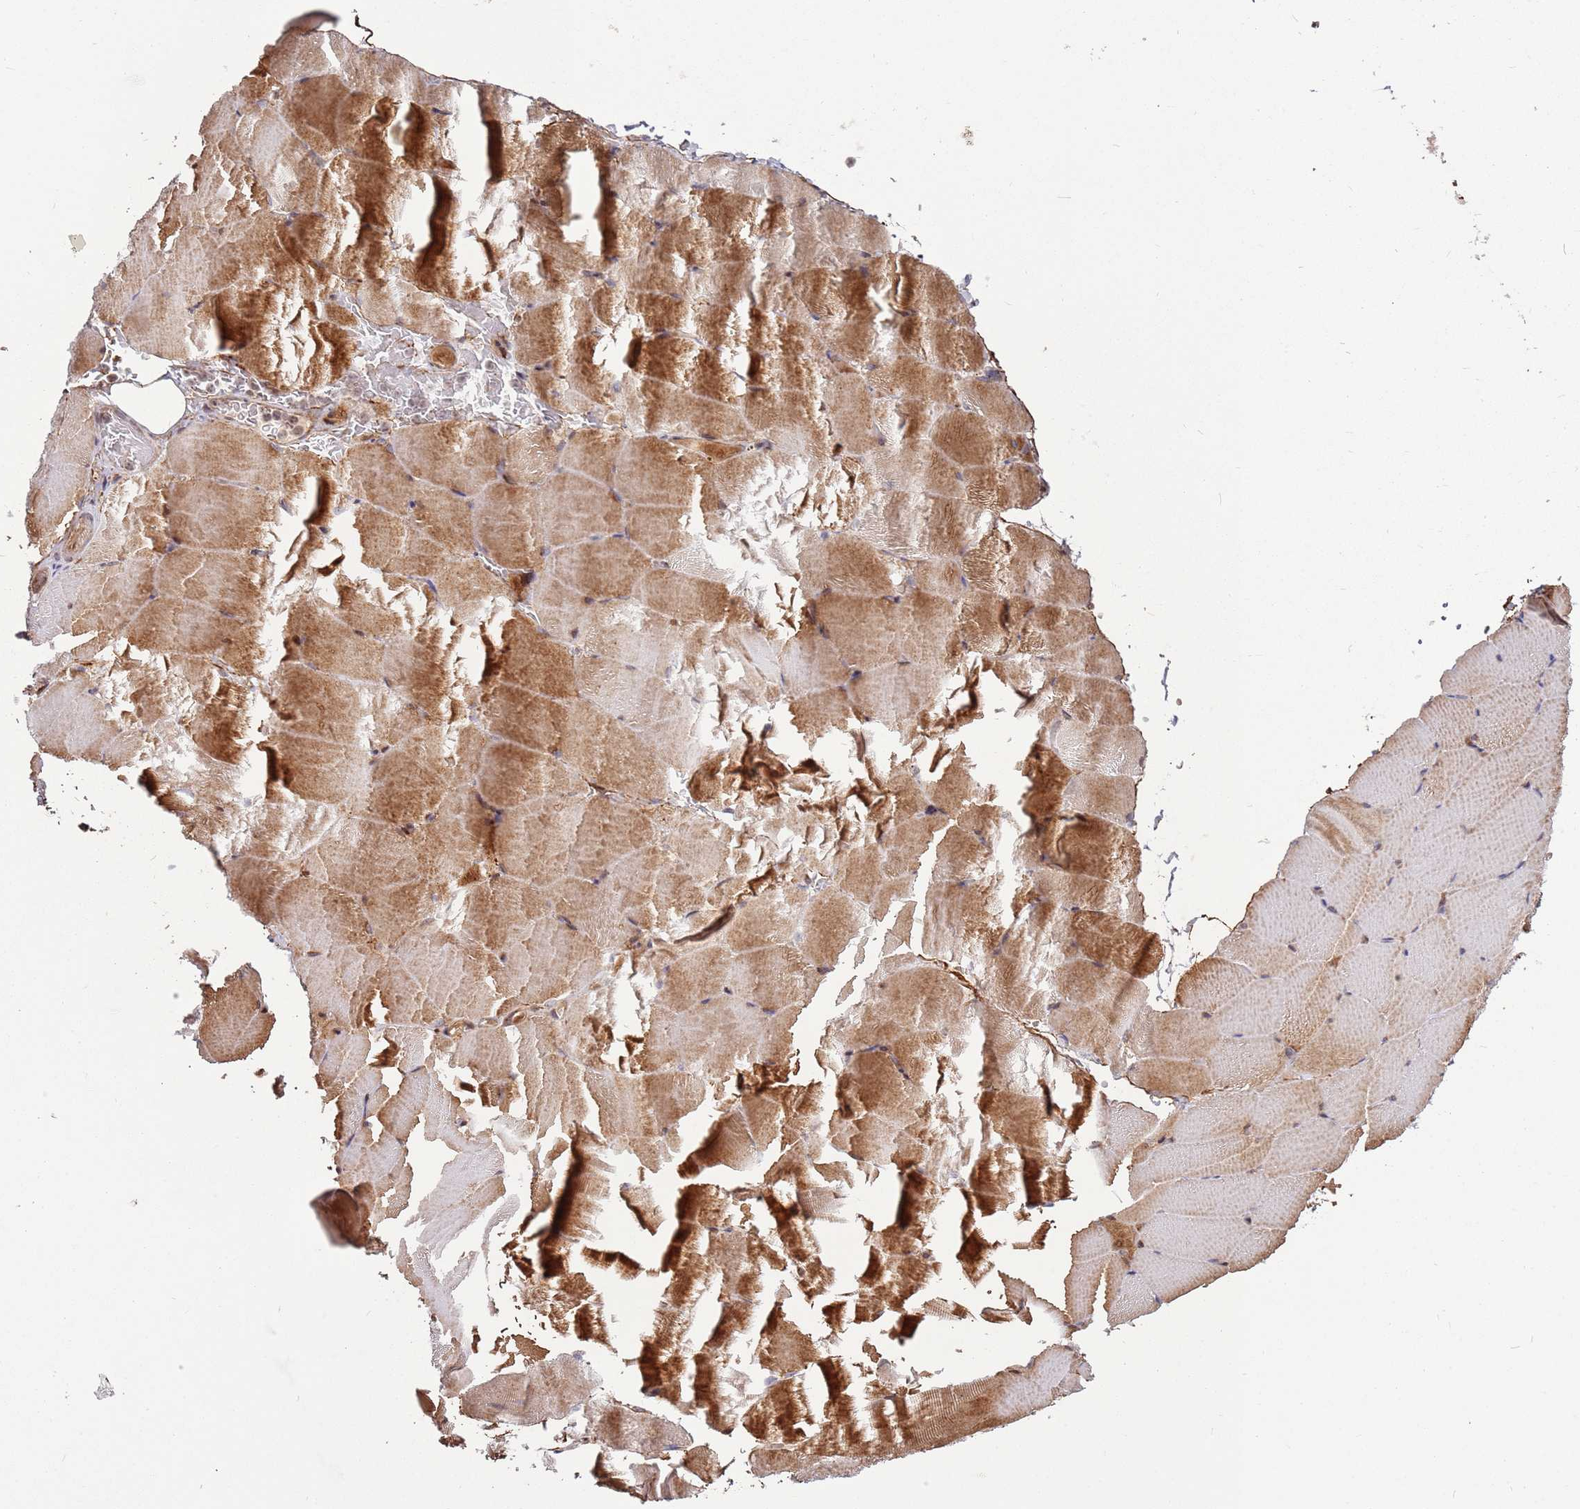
{"staining": {"intensity": "moderate", "quantity": "25%-75%", "location": "cytoplasmic/membranous"}, "tissue": "skeletal muscle", "cell_type": "Myocytes", "image_type": "normal", "snomed": [{"axis": "morphology", "description": "Normal tissue, NOS"}, {"axis": "topography", "description": "Skeletal muscle"}, {"axis": "topography", "description": "Parathyroid gland"}], "caption": "Protein expression analysis of benign skeletal muscle shows moderate cytoplasmic/membranous positivity in approximately 25%-75% of myocytes. (DAB IHC with brightfield microscopy, high magnification).", "gene": "RHBDL1", "patient": {"sex": "female", "age": 37}}